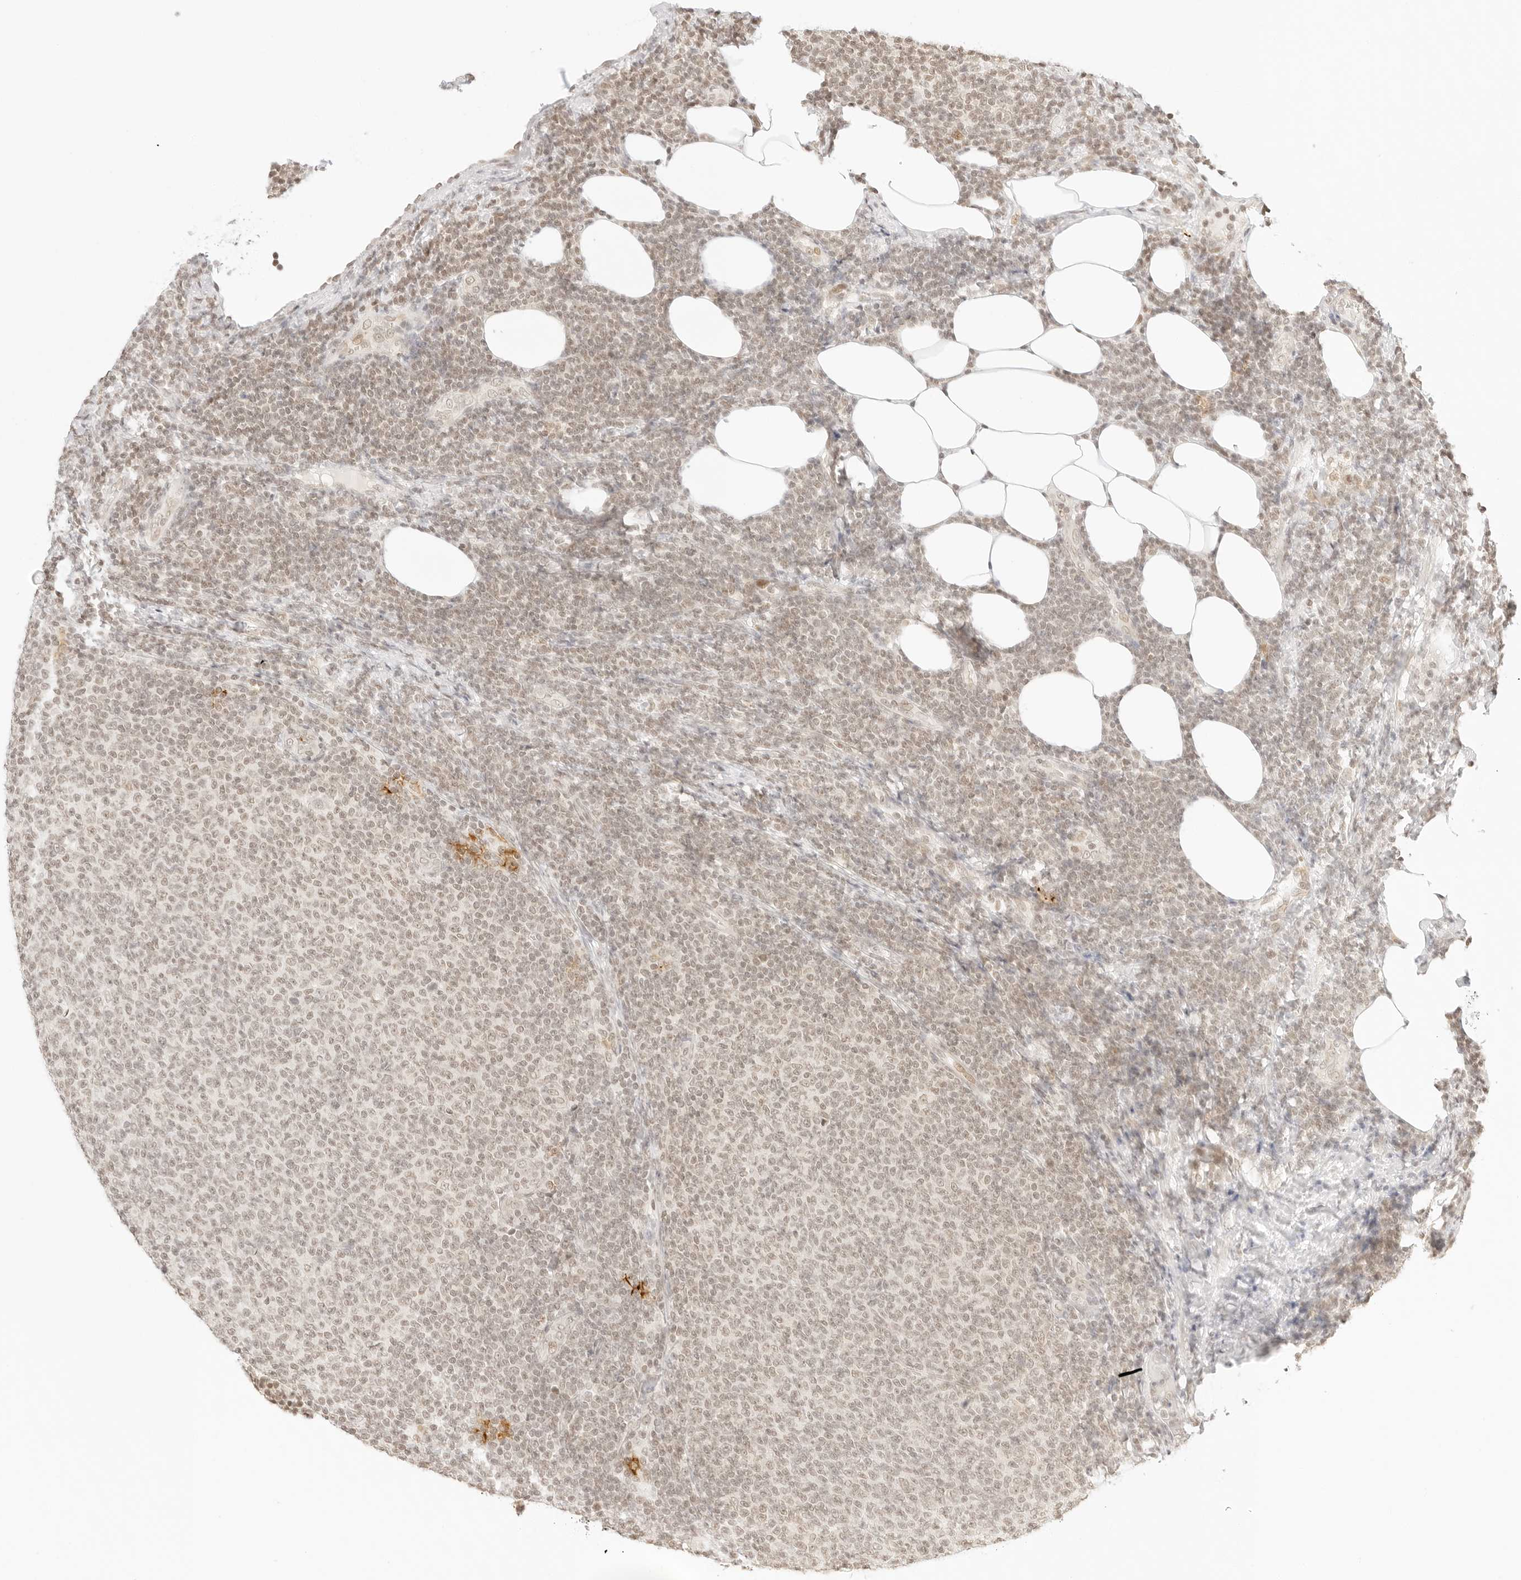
{"staining": {"intensity": "weak", "quantity": "25%-75%", "location": "nuclear"}, "tissue": "lymphoma", "cell_type": "Tumor cells", "image_type": "cancer", "snomed": [{"axis": "morphology", "description": "Malignant lymphoma, non-Hodgkin's type, Low grade"}, {"axis": "topography", "description": "Lymph node"}], "caption": "This image exhibits immunohistochemistry (IHC) staining of lymphoma, with low weak nuclear expression in about 25%-75% of tumor cells.", "gene": "GNAS", "patient": {"sex": "male", "age": 66}}